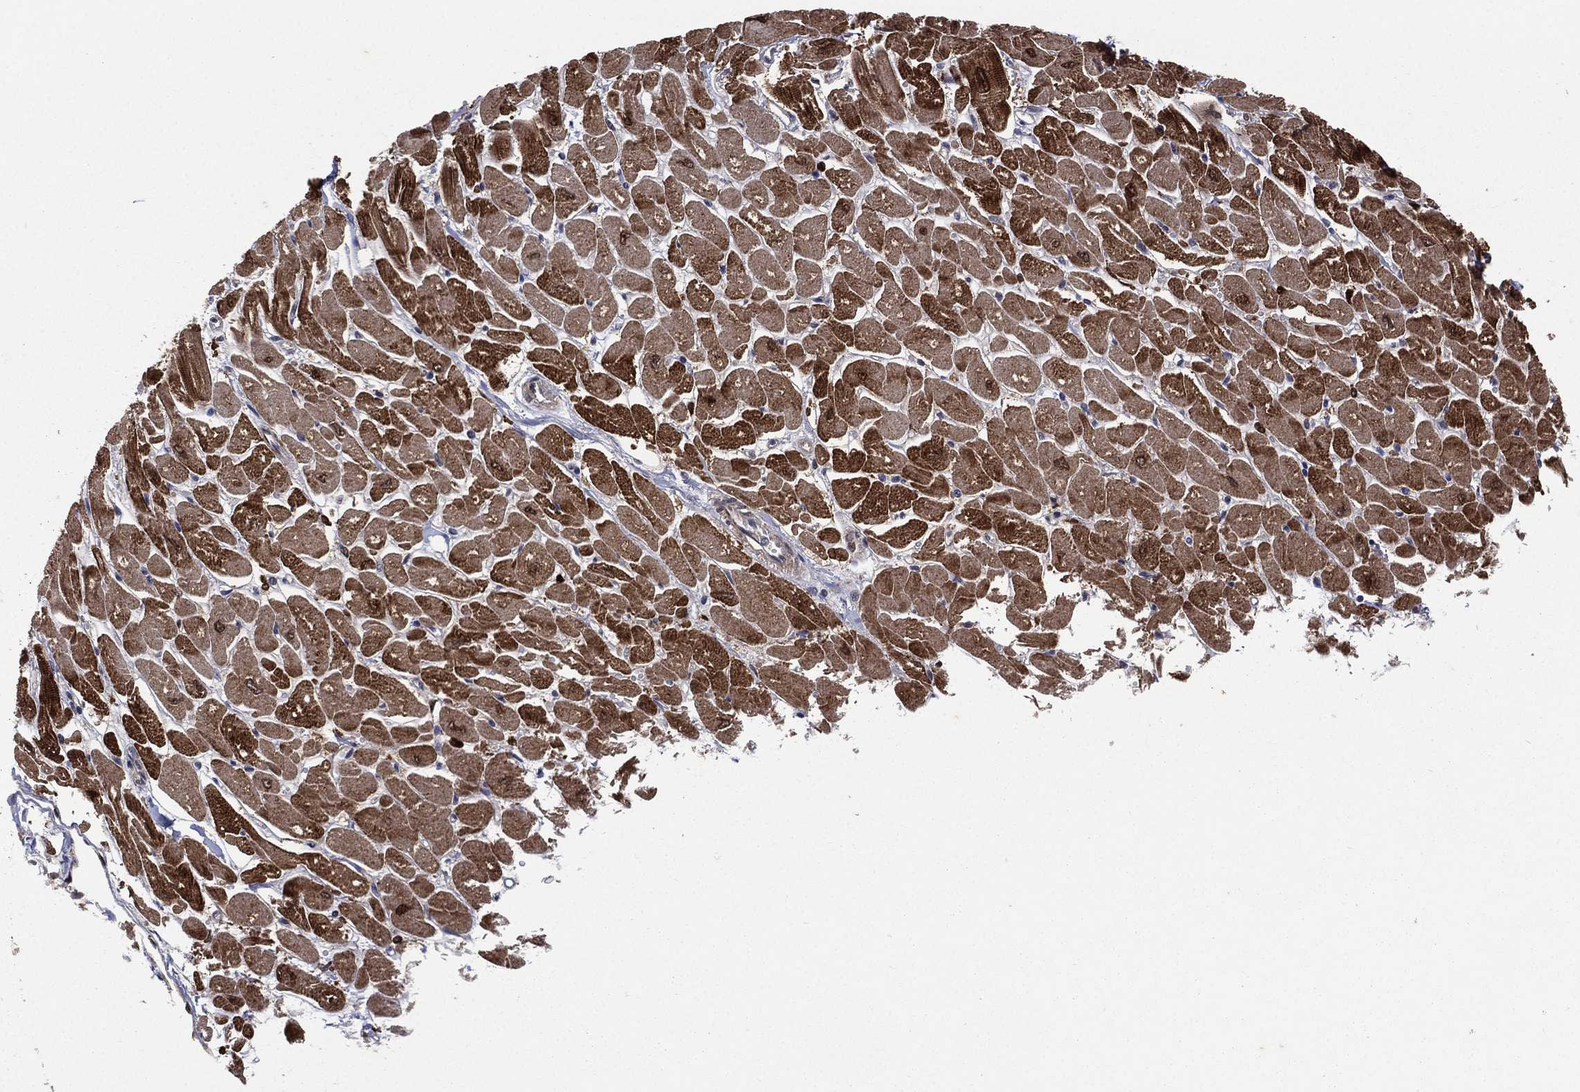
{"staining": {"intensity": "strong", "quantity": ">75%", "location": "cytoplasmic/membranous"}, "tissue": "heart muscle", "cell_type": "Cardiomyocytes", "image_type": "normal", "snomed": [{"axis": "morphology", "description": "Normal tissue, NOS"}, {"axis": "topography", "description": "Heart"}], "caption": "Brown immunohistochemical staining in unremarkable heart muscle demonstrates strong cytoplasmic/membranous staining in approximately >75% of cardiomyocytes.", "gene": "RAB11FIP4", "patient": {"sex": "male", "age": 57}}